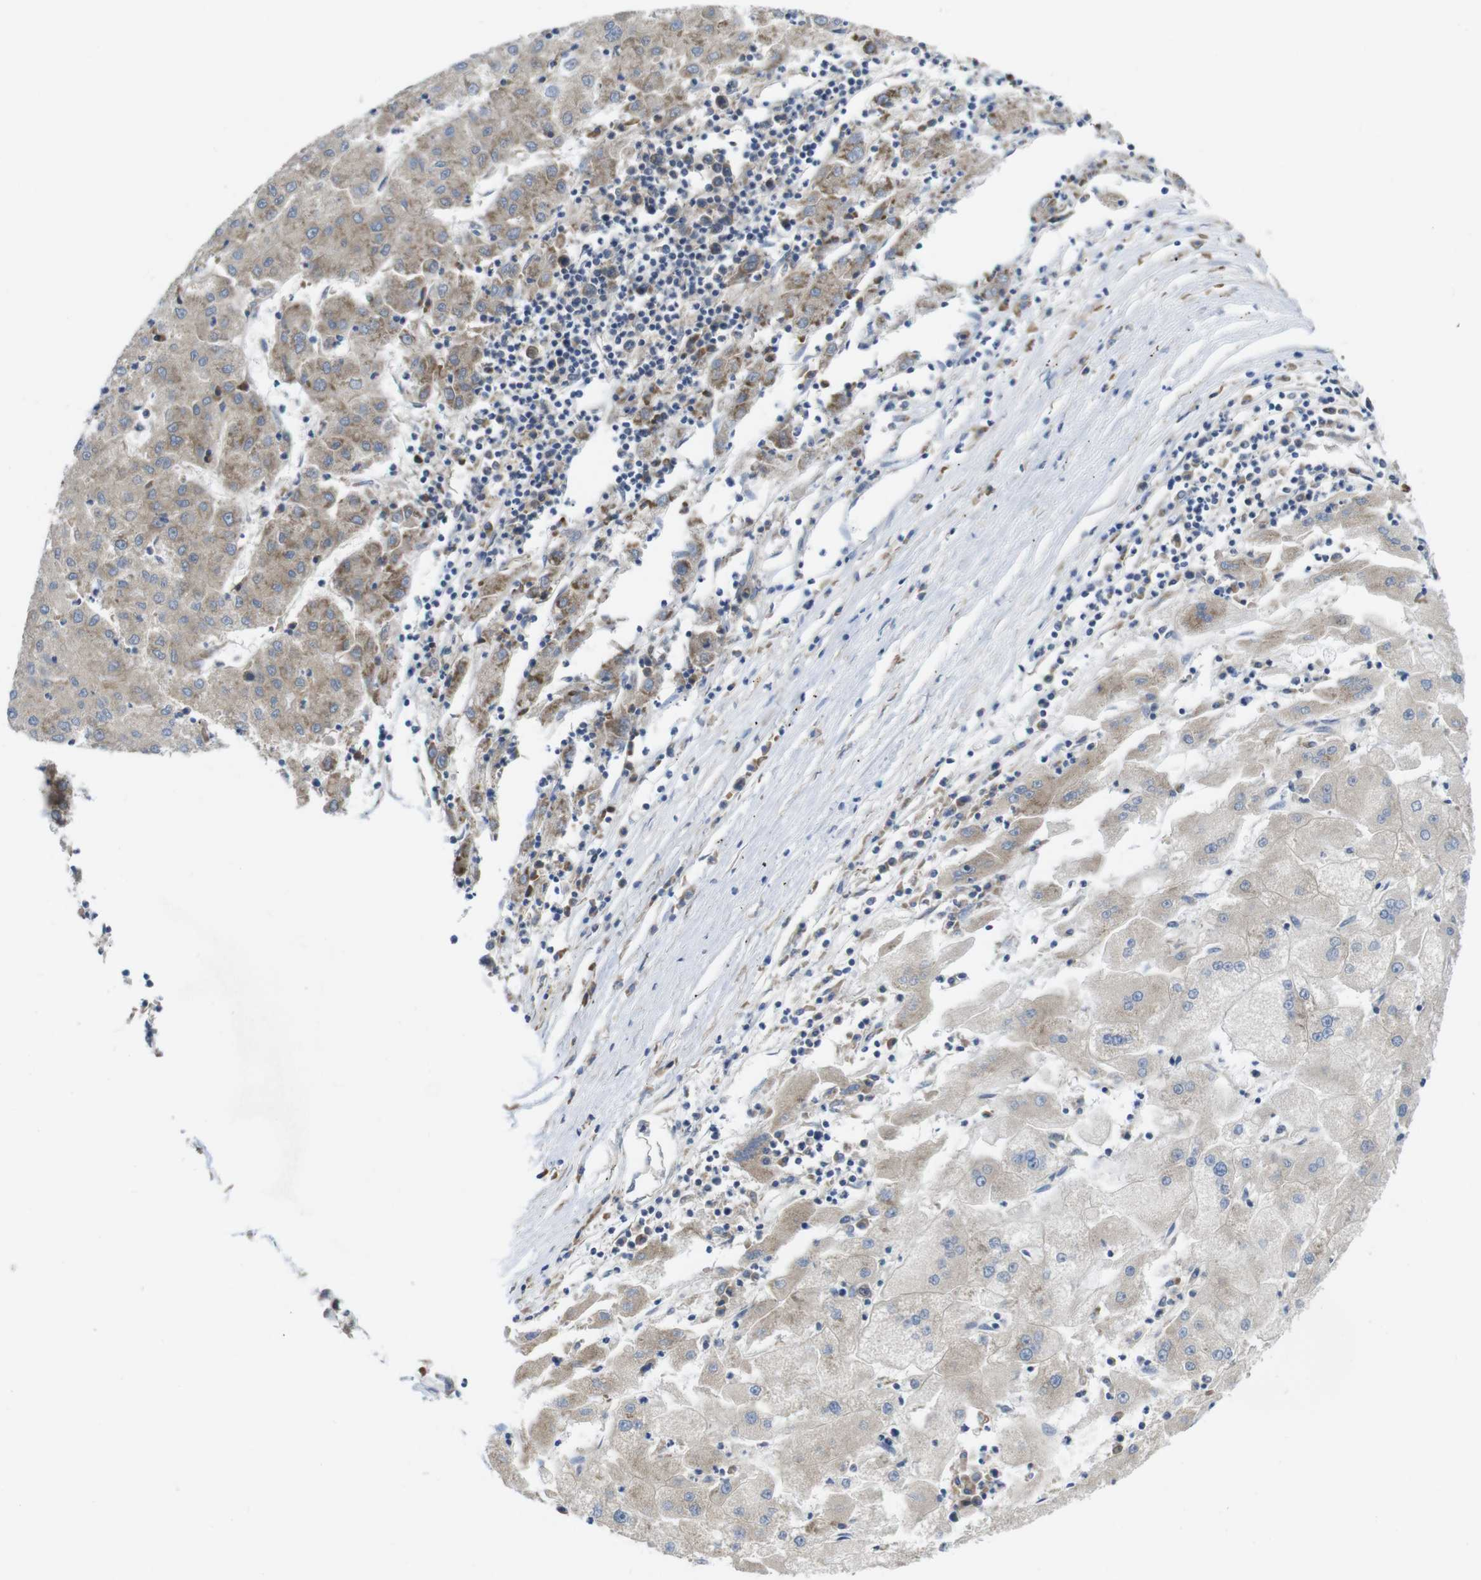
{"staining": {"intensity": "moderate", "quantity": "<25%", "location": "cytoplasmic/membranous"}, "tissue": "liver cancer", "cell_type": "Tumor cells", "image_type": "cancer", "snomed": [{"axis": "morphology", "description": "Carcinoma, Hepatocellular, NOS"}, {"axis": "topography", "description": "Liver"}], "caption": "Immunohistochemistry (IHC) staining of liver cancer (hepatocellular carcinoma), which shows low levels of moderate cytoplasmic/membranous staining in approximately <25% of tumor cells indicating moderate cytoplasmic/membranous protein staining. The staining was performed using DAB (brown) for protein detection and nuclei were counterstained in hematoxylin (blue).", "gene": "ZDHHC5", "patient": {"sex": "male", "age": 72}}